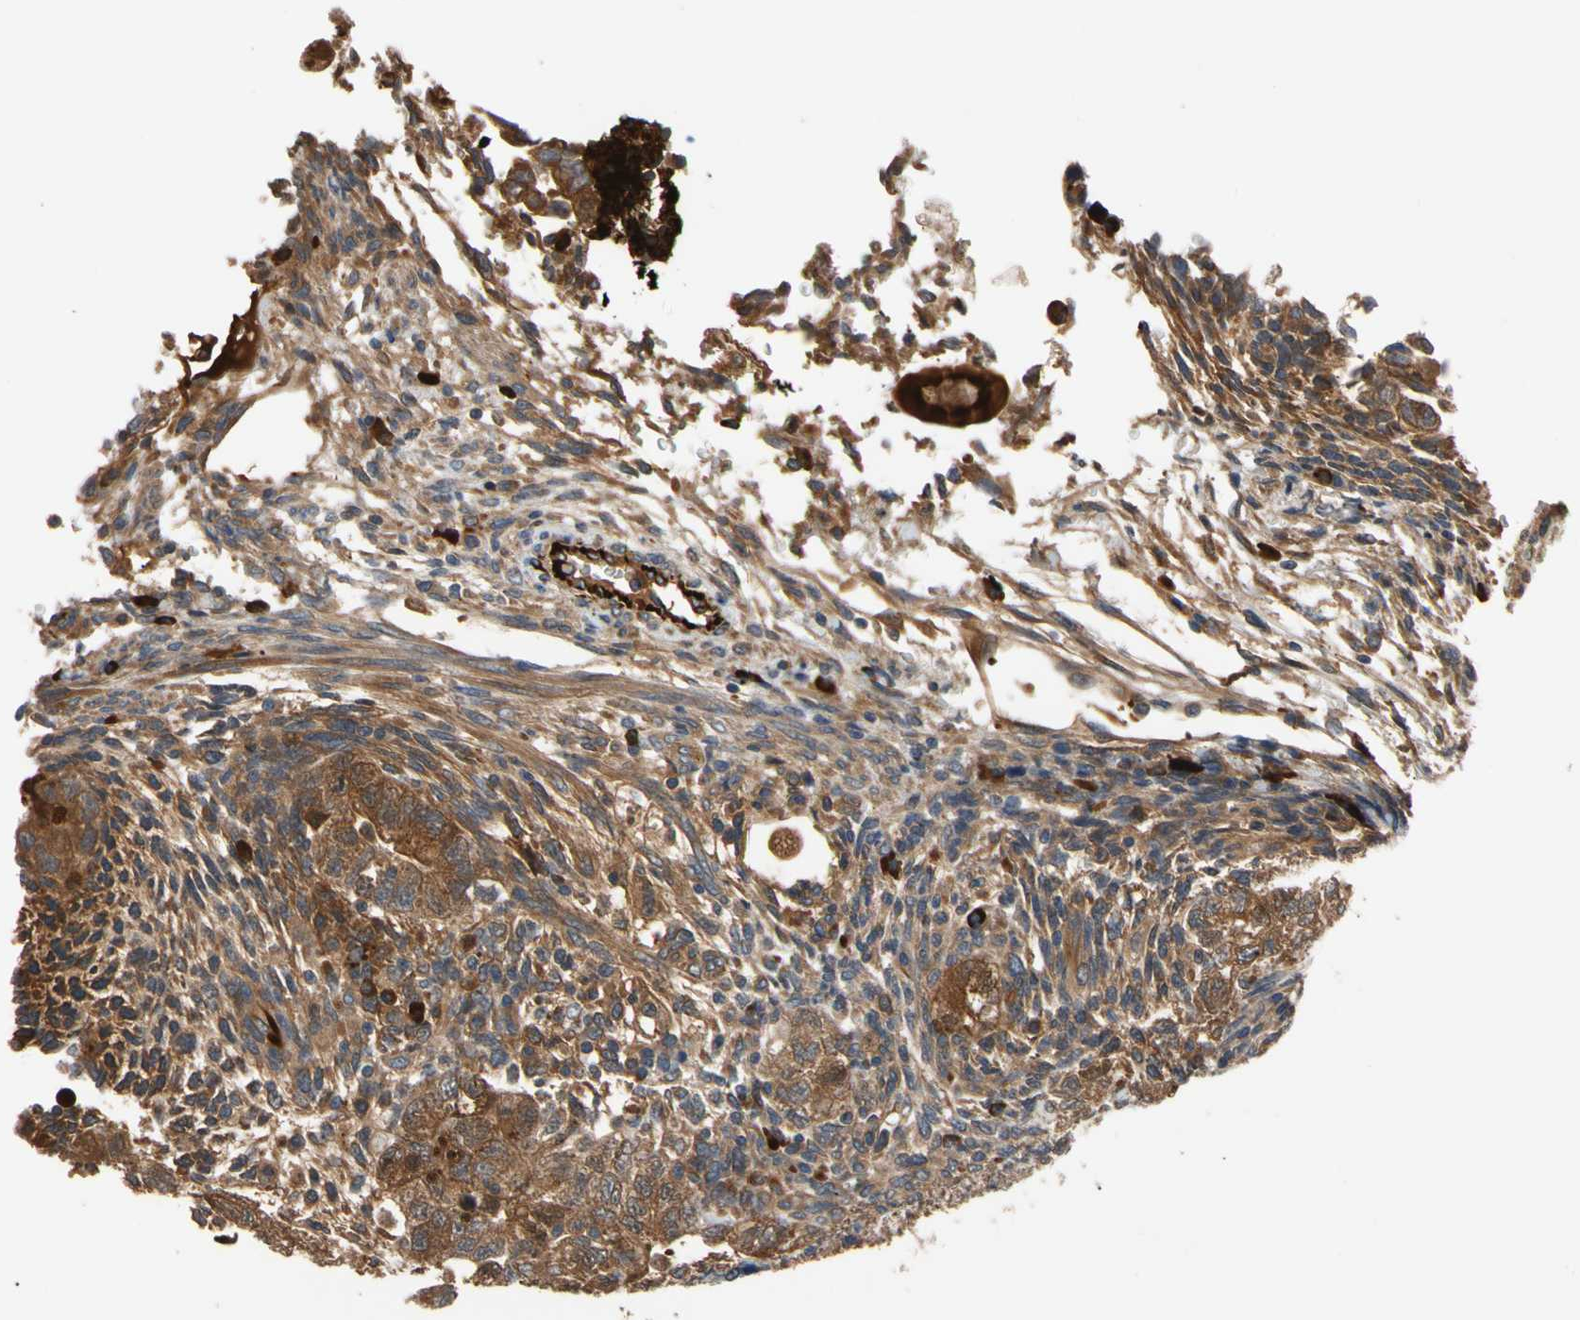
{"staining": {"intensity": "moderate", "quantity": ">75%", "location": "cytoplasmic/membranous"}, "tissue": "testis cancer", "cell_type": "Tumor cells", "image_type": "cancer", "snomed": [{"axis": "morphology", "description": "Normal tissue, NOS"}, {"axis": "morphology", "description": "Carcinoma, Embryonal, NOS"}, {"axis": "topography", "description": "Testis"}], "caption": "Immunohistochemistry of human testis embryonal carcinoma demonstrates medium levels of moderate cytoplasmic/membranous positivity in approximately >75% of tumor cells.", "gene": "FGD6", "patient": {"sex": "male", "age": 36}}